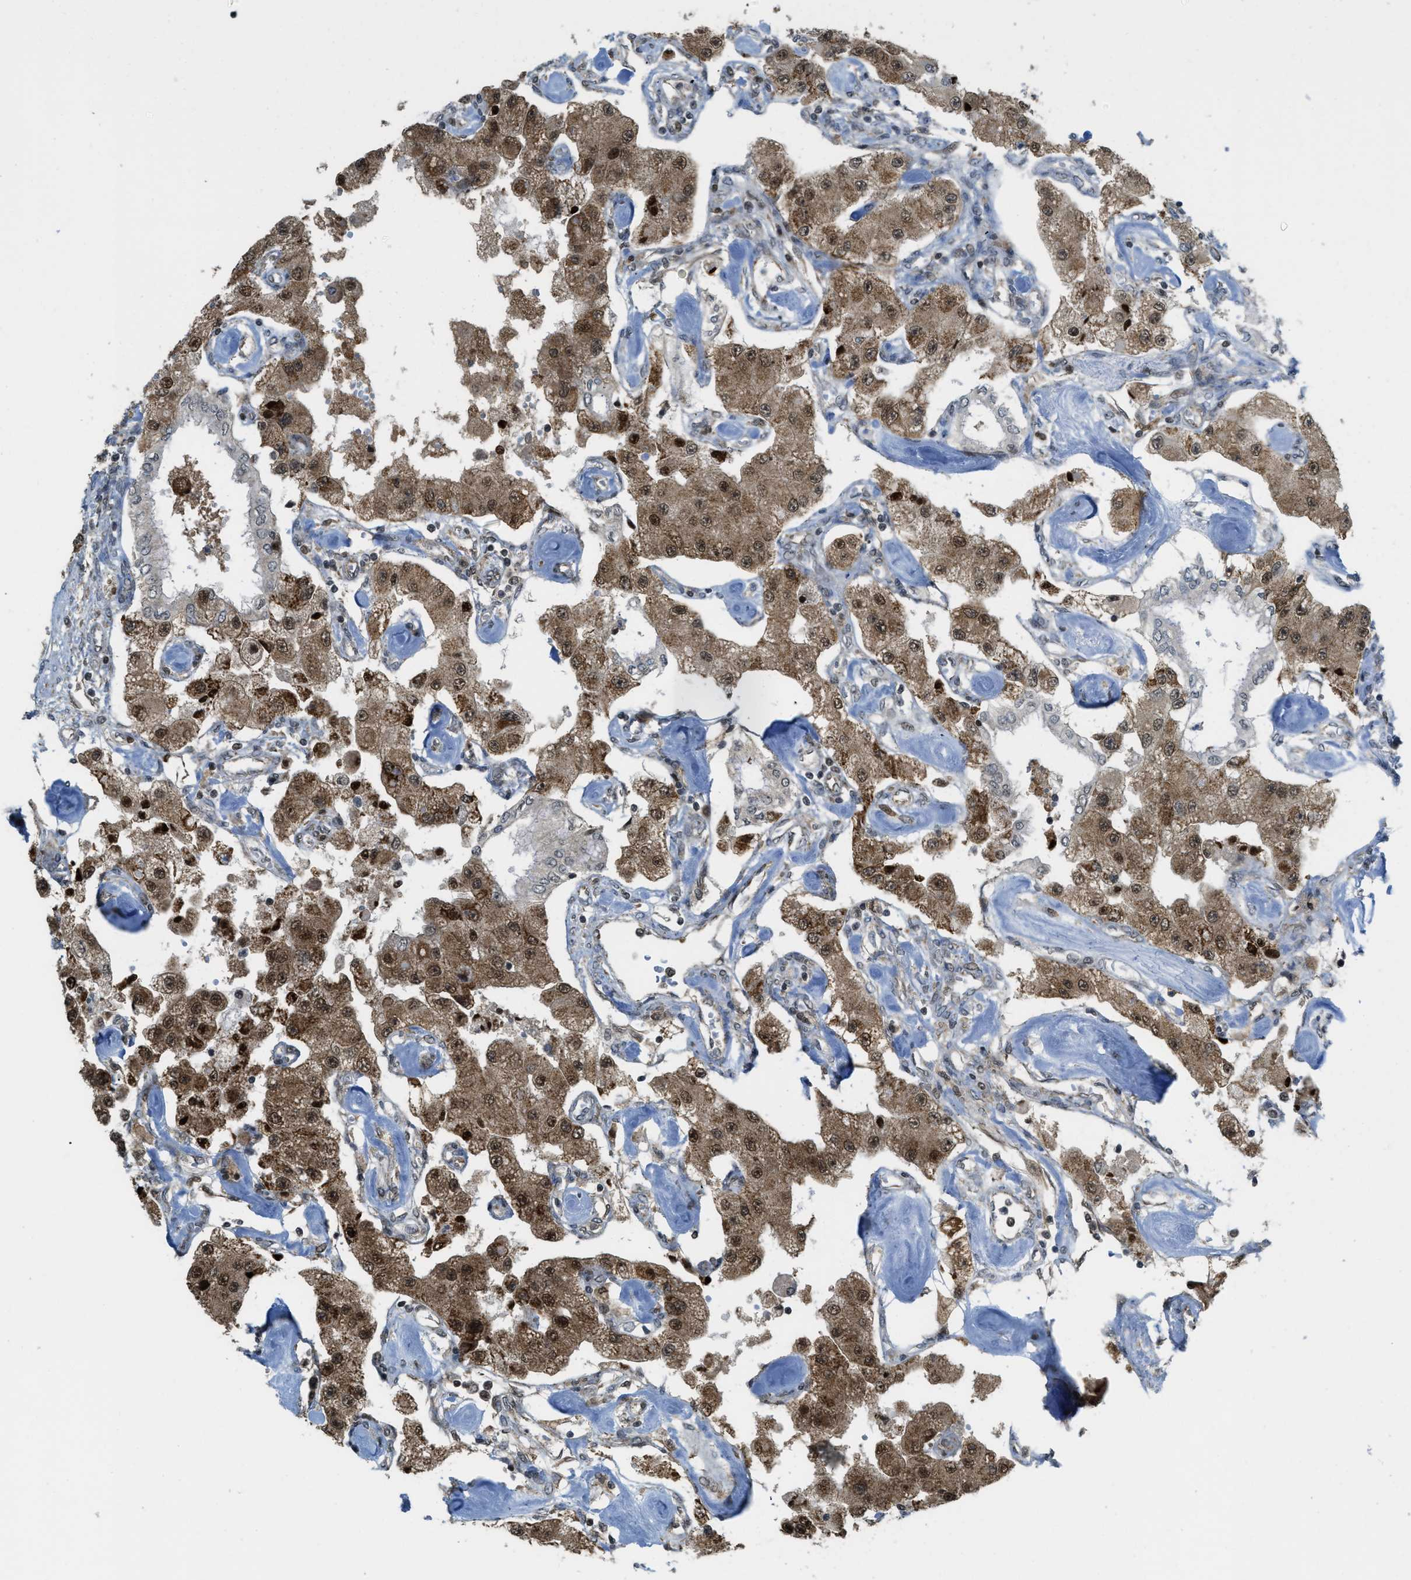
{"staining": {"intensity": "strong", "quantity": ">75%", "location": "cytoplasmic/membranous,nuclear"}, "tissue": "carcinoid", "cell_type": "Tumor cells", "image_type": "cancer", "snomed": [{"axis": "morphology", "description": "Carcinoid, malignant, NOS"}, {"axis": "topography", "description": "Pancreas"}], "caption": "IHC image of neoplastic tissue: carcinoid (malignant) stained using IHC displays high levels of strong protein expression localized specifically in the cytoplasmic/membranous and nuclear of tumor cells, appearing as a cytoplasmic/membranous and nuclear brown color.", "gene": "TNPO1", "patient": {"sex": "male", "age": 41}}